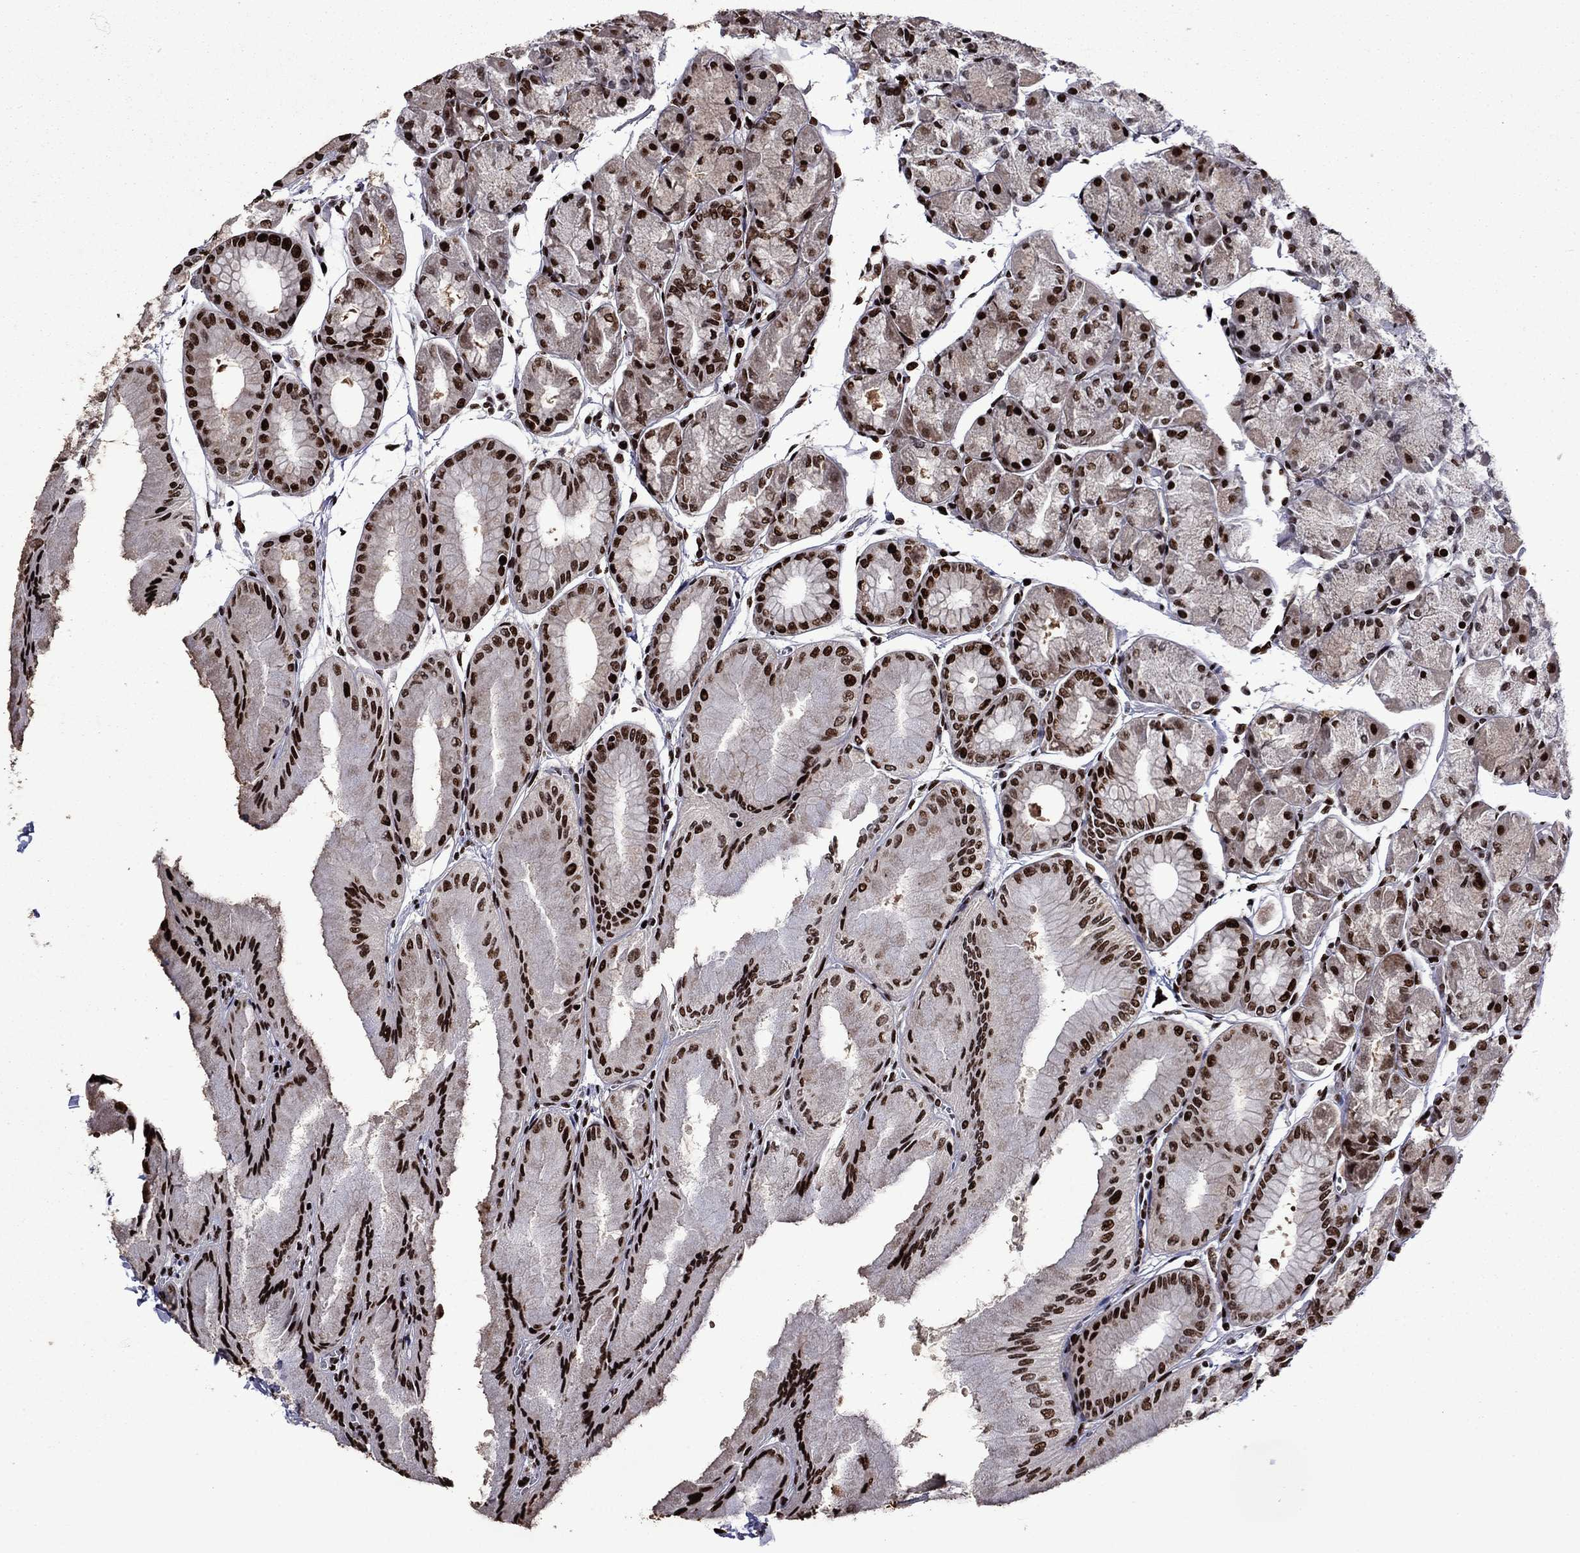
{"staining": {"intensity": "strong", "quantity": ">75%", "location": "nuclear"}, "tissue": "stomach", "cell_type": "Glandular cells", "image_type": "normal", "snomed": [{"axis": "morphology", "description": "Normal tissue, NOS"}, {"axis": "topography", "description": "Stomach, upper"}], "caption": "This micrograph reveals benign stomach stained with immunohistochemistry (IHC) to label a protein in brown. The nuclear of glandular cells show strong positivity for the protein. Nuclei are counter-stained blue.", "gene": "LIMK1", "patient": {"sex": "male", "age": 60}}